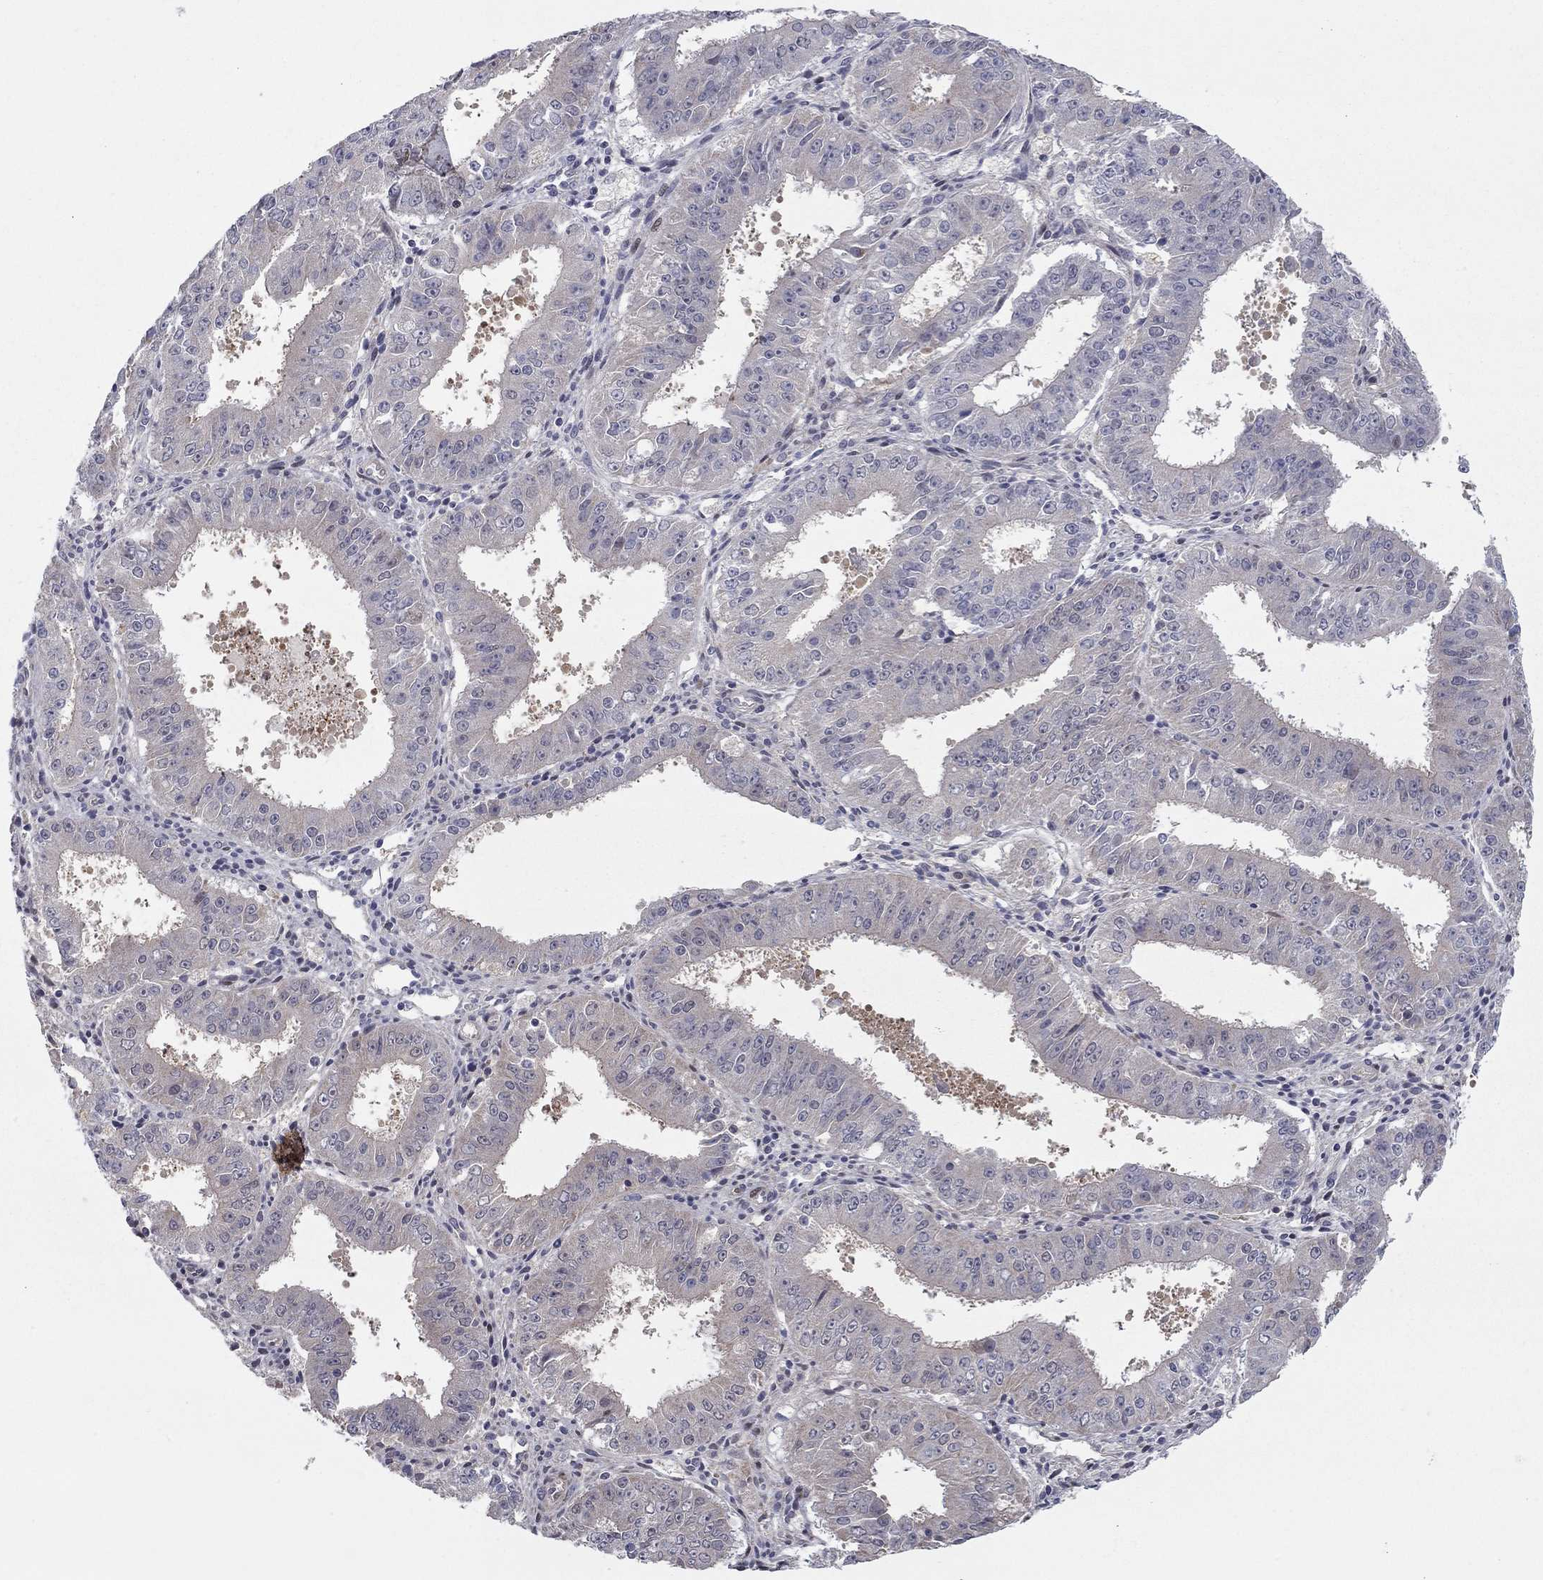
{"staining": {"intensity": "negative", "quantity": "none", "location": "none"}, "tissue": "ovarian cancer", "cell_type": "Tumor cells", "image_type": "cancer", "snomed": [{"axis": "morphology", "description": "Carcinoma, endometroid"}, {"axis": "topography", "description": "Ovary"}], "caption": "Tumor cells are negative for brown protein staining in ovarian cancer (endometroid carcinoma).", "gene": "DUSP7", "patient": {"sex": "female", "age": 42}}